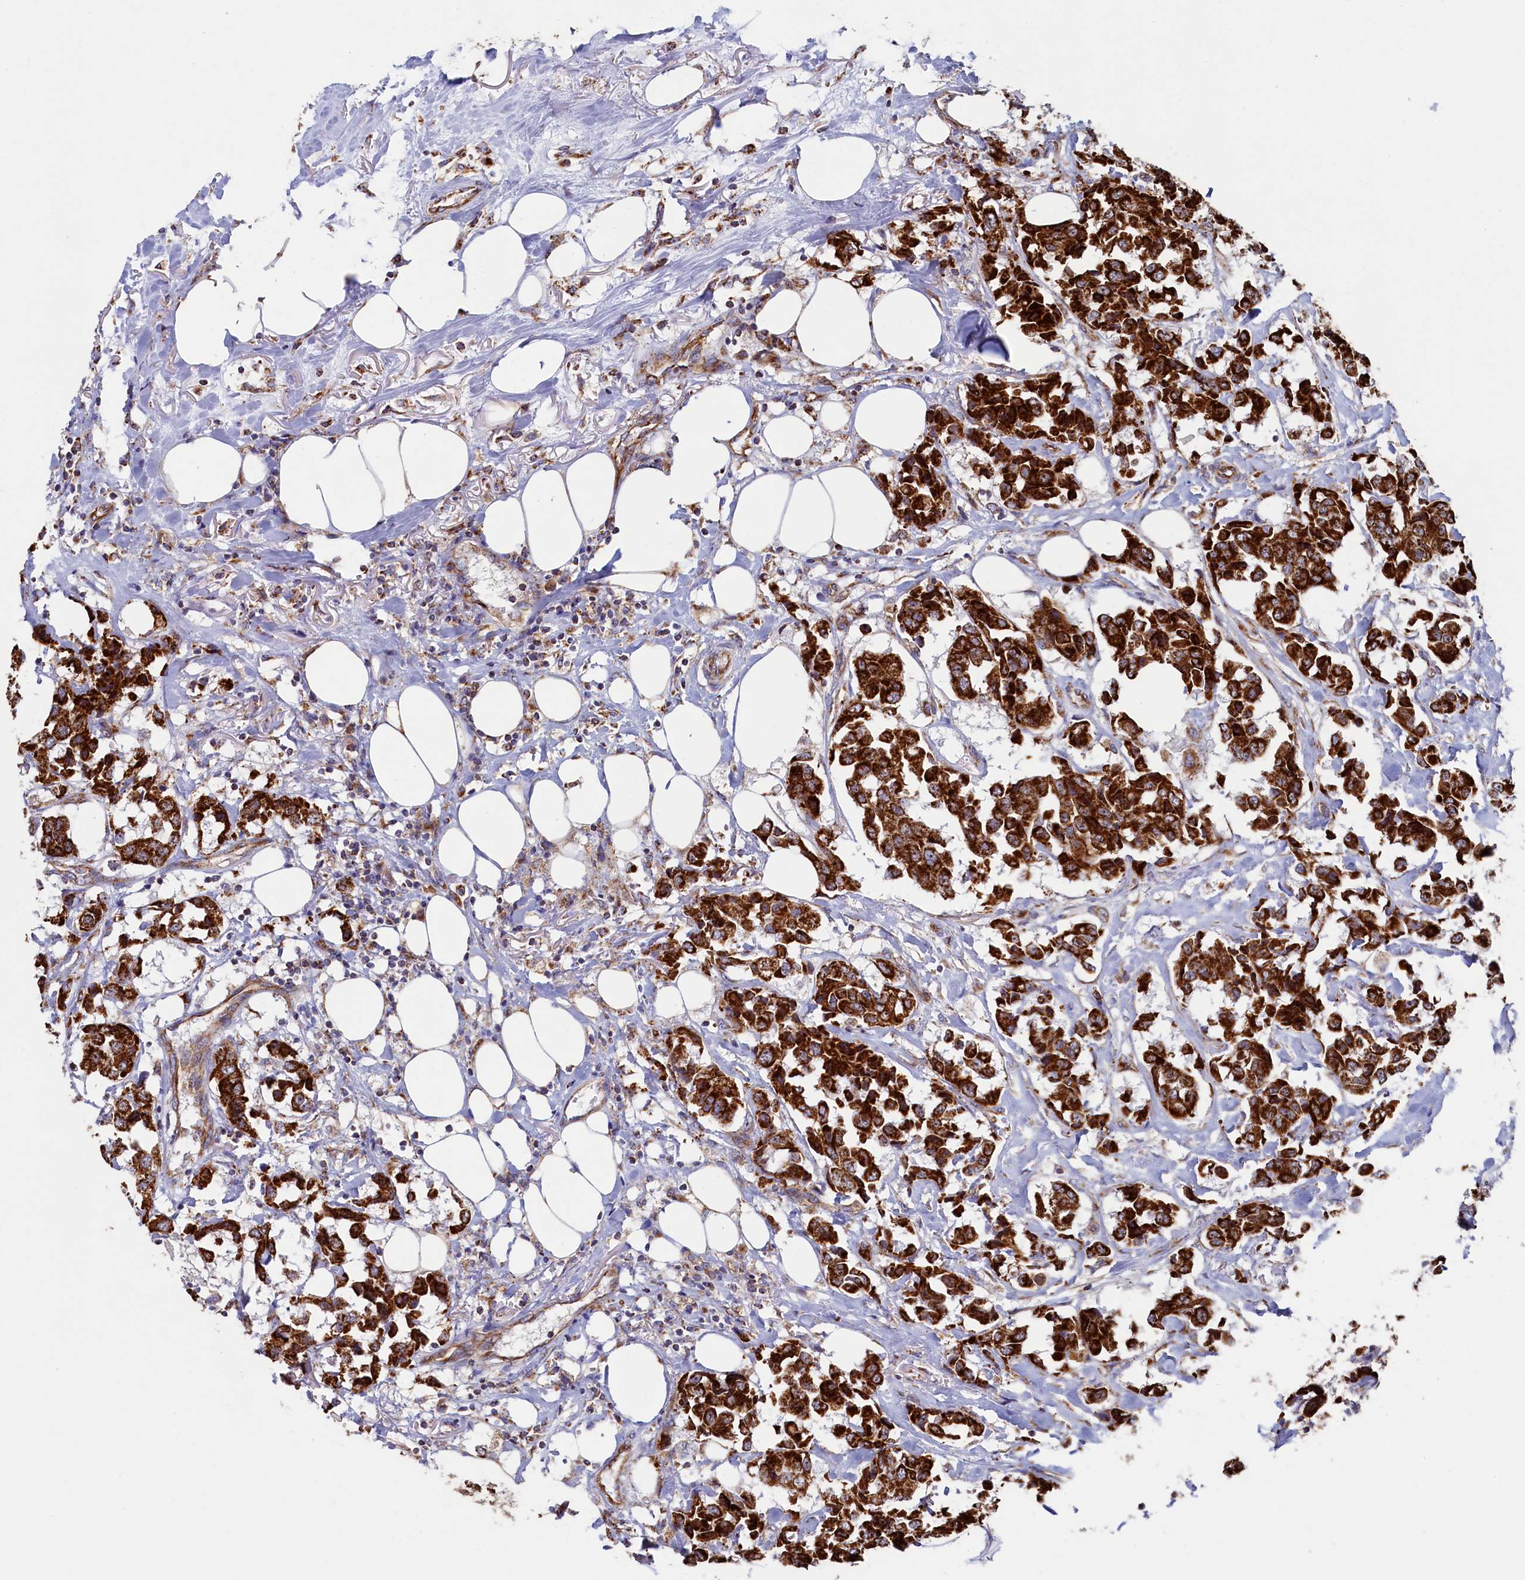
{"staining": {"intensity": "strong", "quantity": ">75%", "location": "cytoplasmic/membranous"}, "tissue": "breast cancer", "cell_type": "Tumor cells", "image_type": "cancer", "snomed": [{"axis": "morphology", "description": "Duct carcinoma"}, {"axis": "topography", "description": "Breast"}], "caption": "Infiltrating ductal carcinoma (breast) stained with immunohistochemistry reveals strong cytoplasmic/membranous positivity in about >75% of tumor cells.", "gene": "UBE3B", "patient": {"sex": "female", "age": 80}}